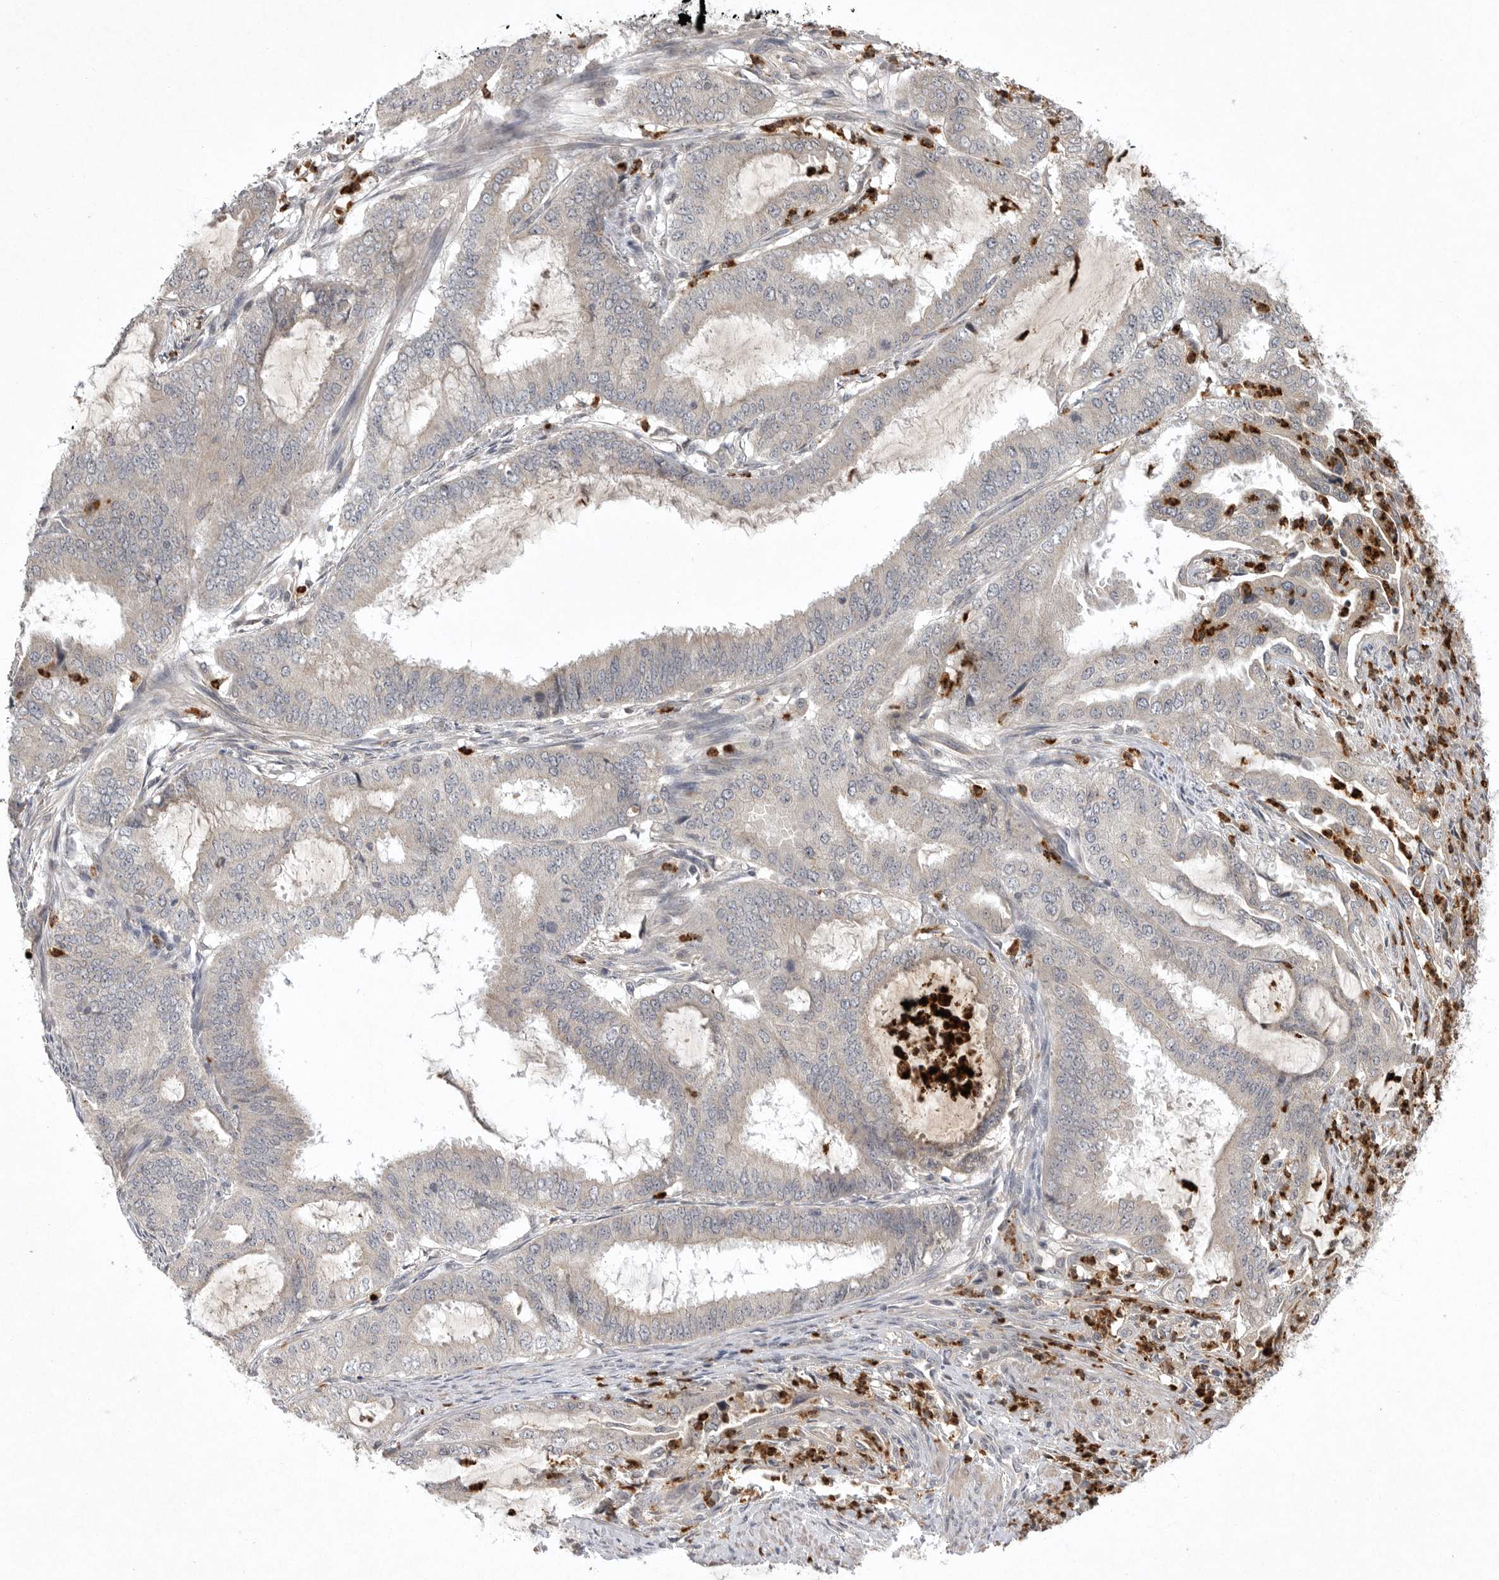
{"staining": {"intensity": "negative", "quantity": "none", "location": "none"}, "tissue": "endometrial cancer", "cell_type": "Tumor cells", "image_type": "cancer", "snomed": [{"axis": "morphology", "description": "Adenocarcinoma, NOS"}, {"axis": "topography", "description": "Endometrium"}], "caption": "This is an immunohistochemistry image of endometrial adenocarcinoma. There is no expression in tumor cells.", "gene": "UBE3D", "patient": {"sex": "female", "age": 51}}